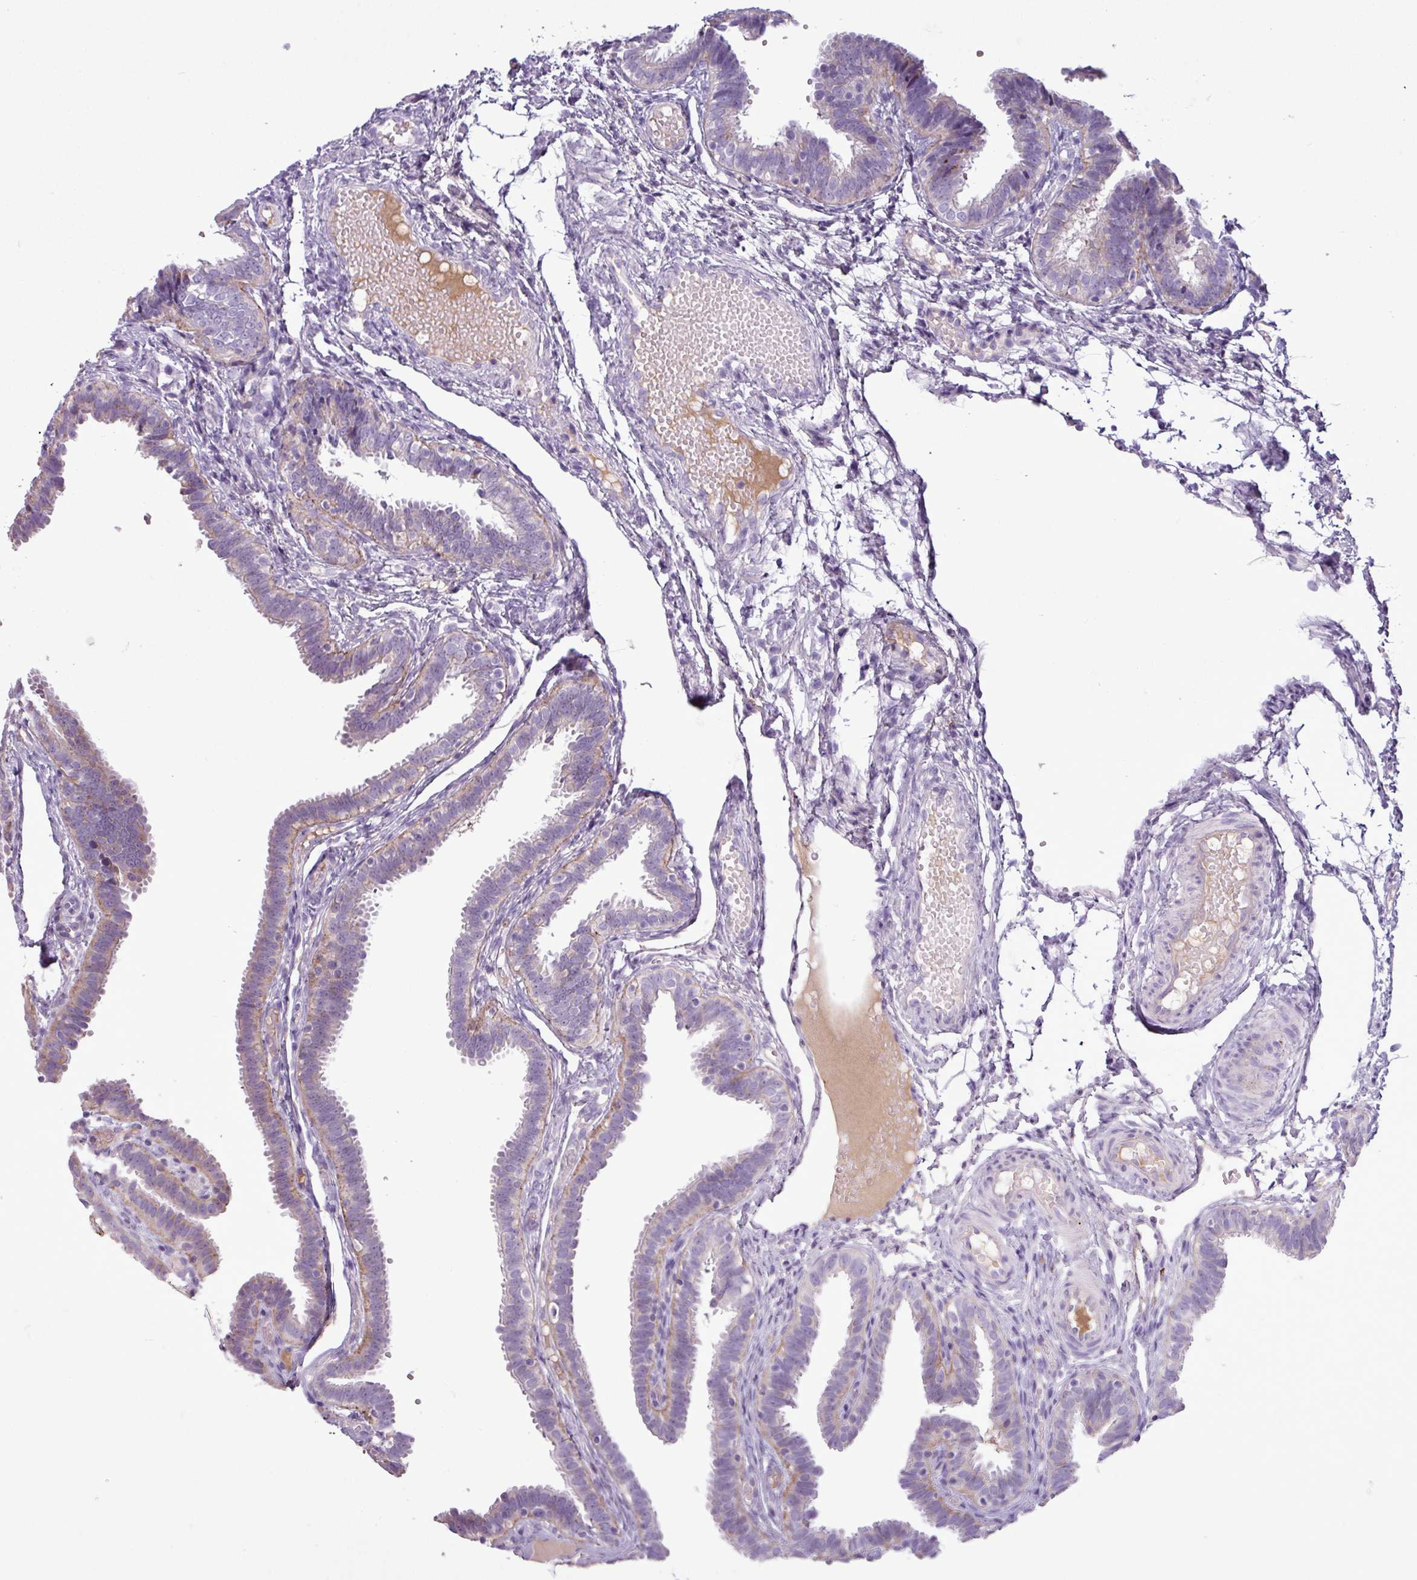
{"staining": {"intensity": "weak", "quantity": "<25%", "location": "cytoplasmic/membranous"}, "tissue": "fallopian tube", "cell_type": "Glandular cells", "image_type": "normal", "snomed": [{"axis": "morphology", "description": "Normal tissue, NOS"}, {"axis": "topography", "description": "Fallopian tube"}], "caption": "IHC photomicrograph of normal human fallopian tube stained for a protein (brown), which exhibits no positivity in glandular cells.", "gene": "C4A", "patient": {"sex": "female", "age": 37}}